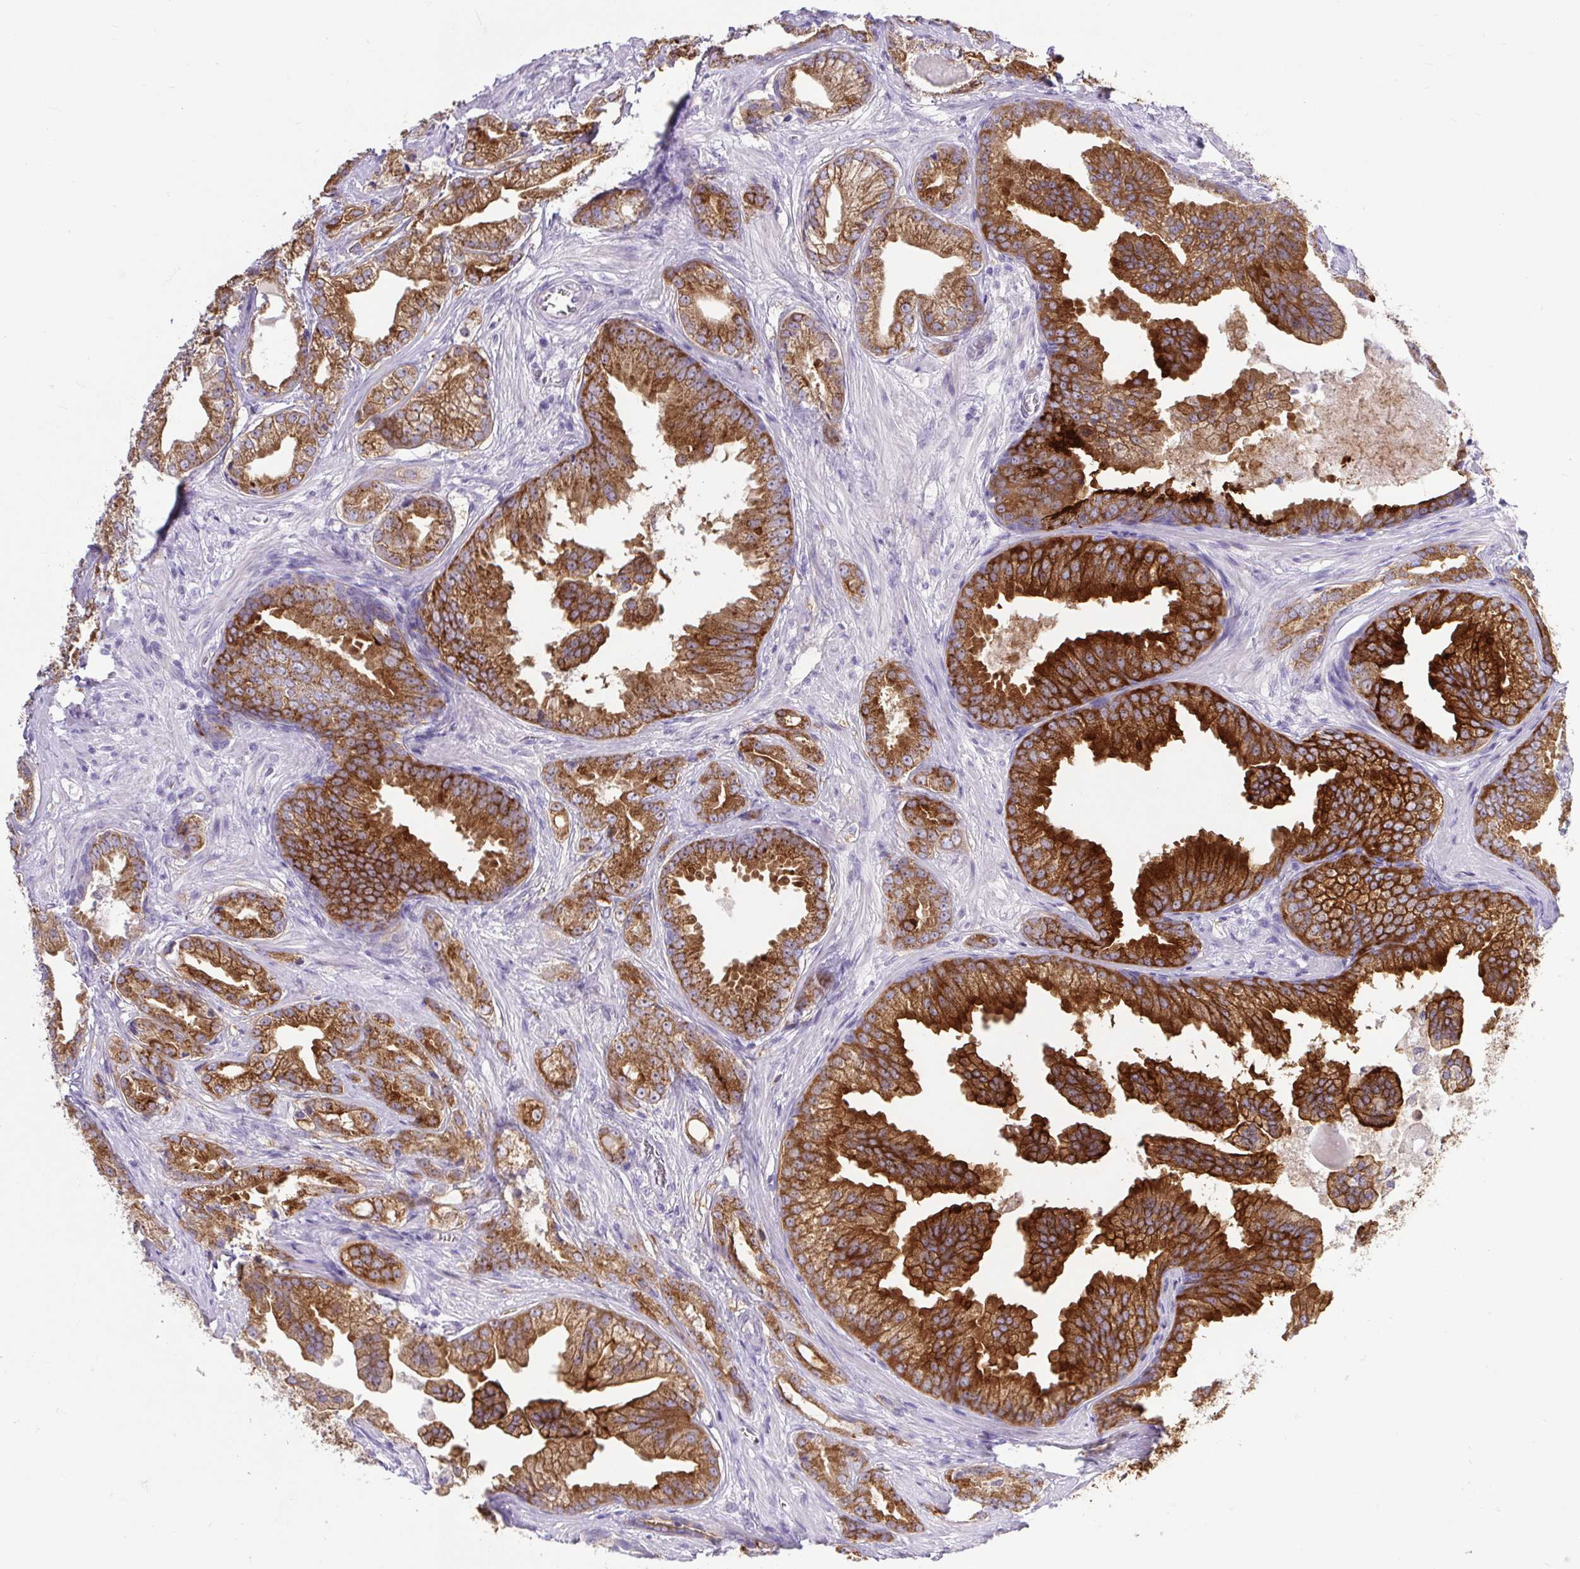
{"staining": {"intensity": "strong", "quantity": ">75%", "location": "nuclear"}, "tissue": "prostate cancer", "cell_type": "Tumor cells", "image_type": "cancer", "snomed": [{"axis": "morphology", "description": "Adenocarcinoma, Low grade"}, {"axis": "topography", "description": "Prostate"}], "caption": "Immunohistochemistry (IHC) micrograph of neoplastic tissue: human prostate cancer (adenocarcinoma (low-grade)) stained using immunohistochemistry (IHC) exhibits high levels of strong protein expression localized specifically in the nuclear of tumor cells, appearing as a nuclear brown color.", "gene": "BCAS1", "patient": {"sex": "male", "age": 65}}